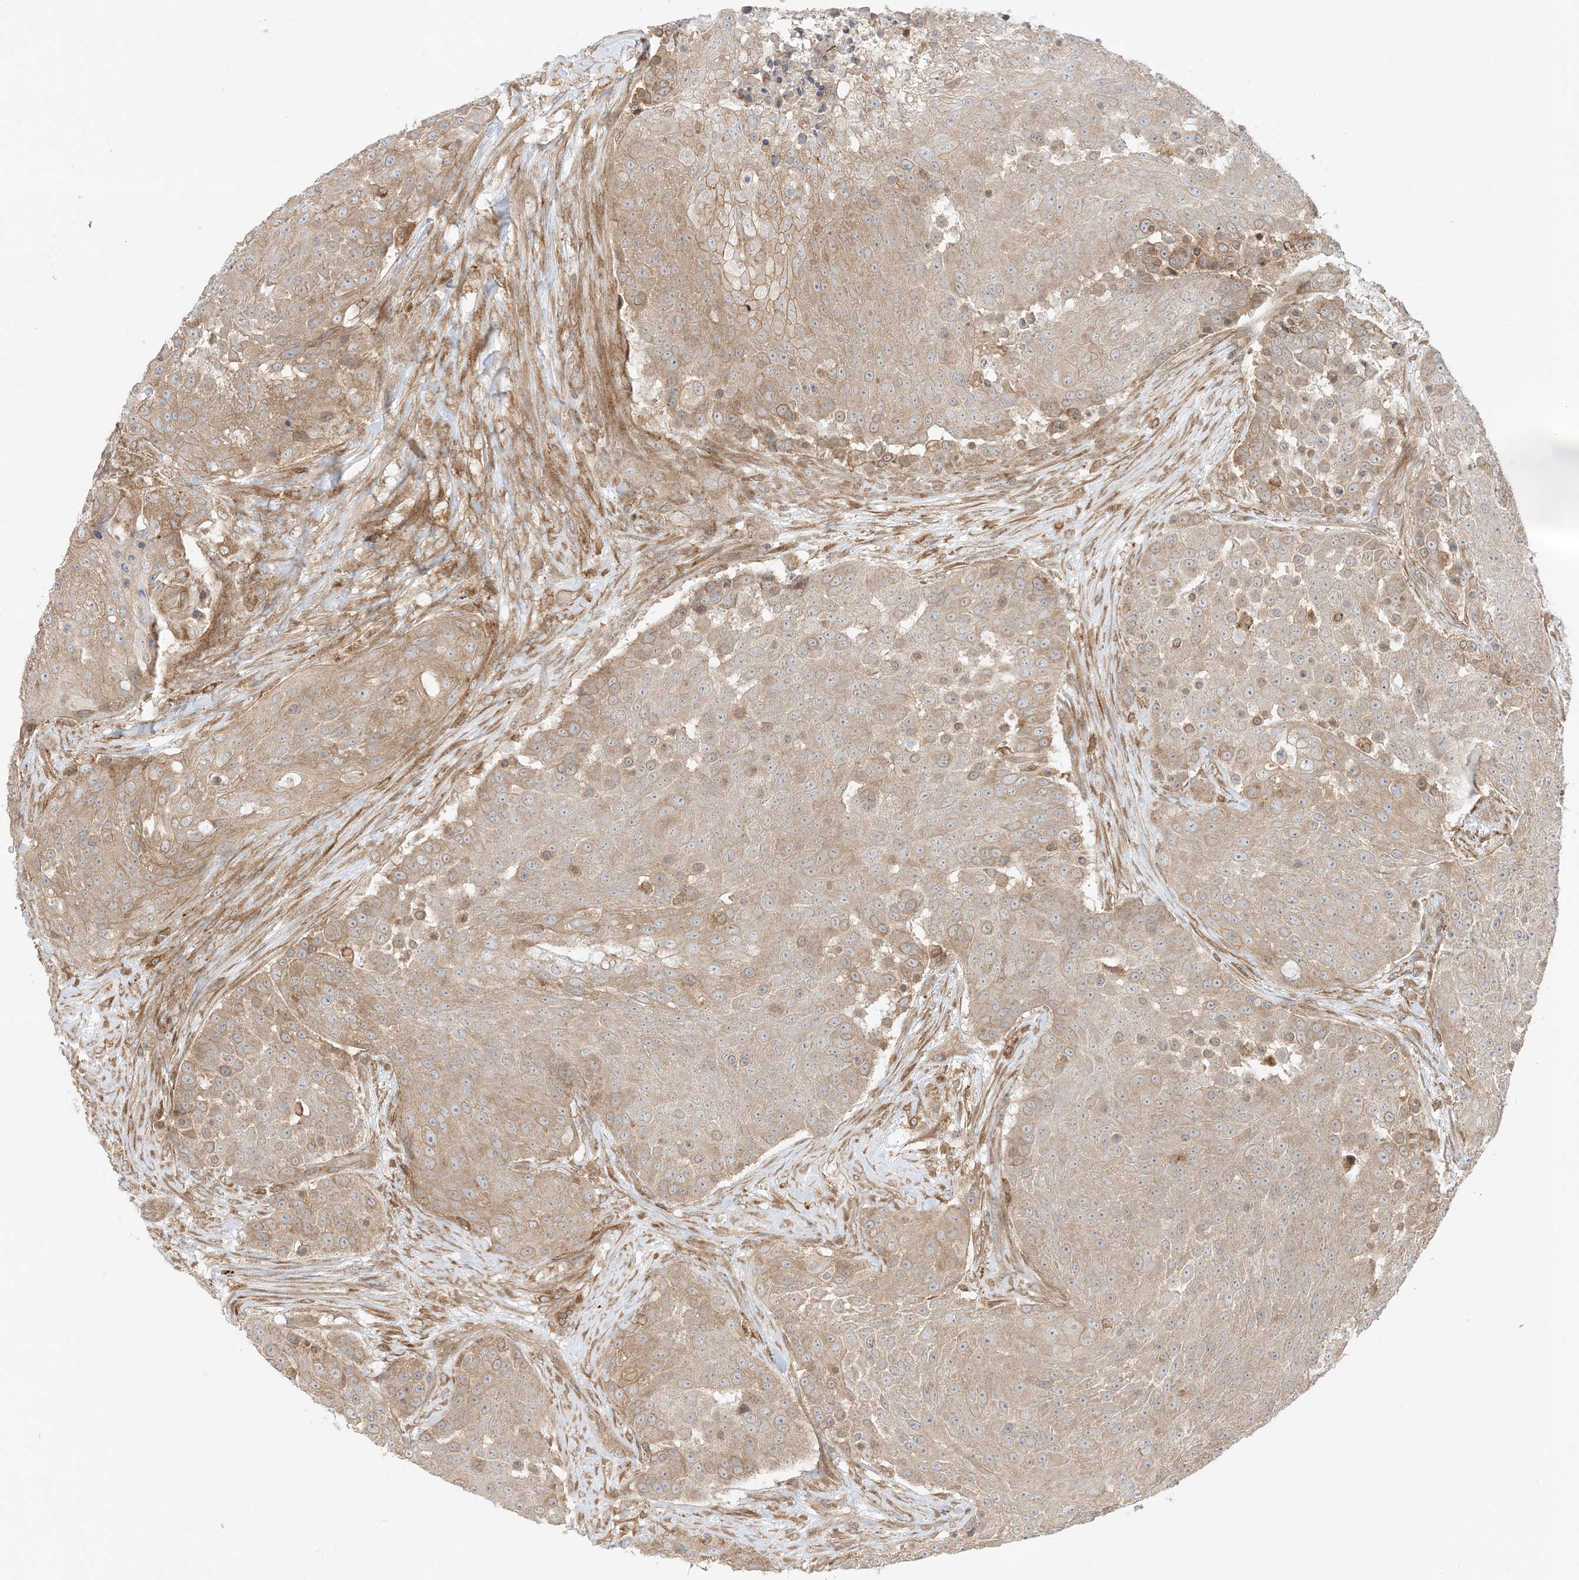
{"staining": {"intensity": "moderate", "quantity": "25%-75%", "location": "cytoplasmic/membranous"}, "tissue": "urothelial cancer", "cell_type": "Tumor cells", "image_type": "cancer", "snomed": [{"axis": "morphology", "description": "Urothelial carcinoma, High grade"}, {"axis": "topography", "description": "Urinary bladder"}], "caption": "IHC staining of urothelial cancer, which exhibits medium levels of moderate cytoplasmic/membranous staining in about 25%-75% of tumor cells indicating moderate cytoplasmic/membranous protein staining. The staining was performed using DAB (brown) for protein detection and nuclei were counterstained in hematoxylin (blue).", "gene": "SCARF2", "patient": {"sex": "female", "age": 63}}